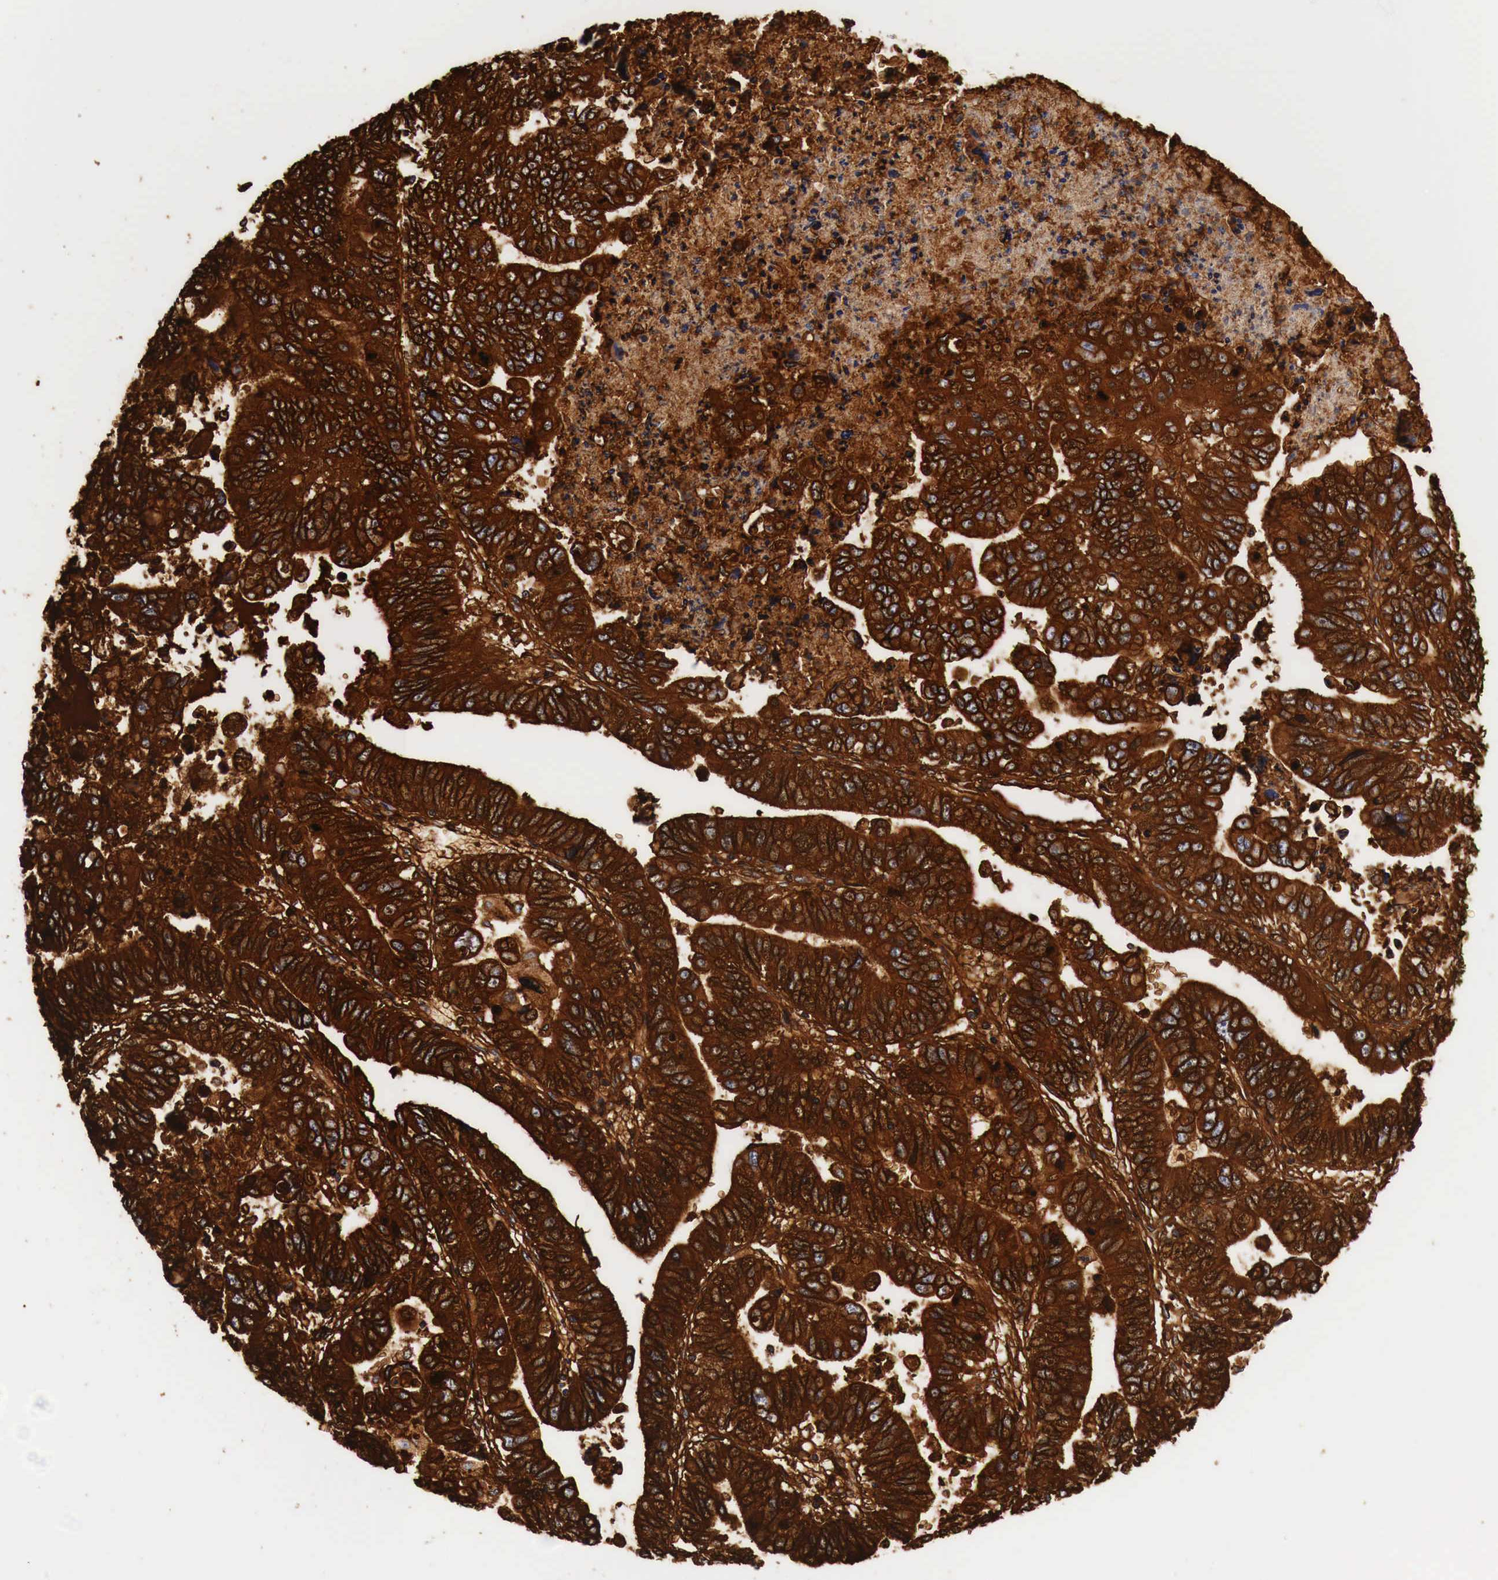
{"staining": {"intensity": "strong", "quantity": ">75%", "location": "cytoplasmic/membranous"}, "tissue": "stomach cancer", "cell_type": "Tumor cells", "image_type": "cancer", "snomed": [{"axis": "morphology", "description": "Adenocarcinoma, NOS"}, {"axis": "topography", "description": "Stomach, upper"}], "caption": "Approximately >75% of tumor cells in human stomach cancer (adenocarcinoma) exhibit strong cytoplasmic/membranous protein expression as visualized by brown immunohistochemical staining.", "gene": "EGFR", "patient": {"sex": "female", "age": 50}}